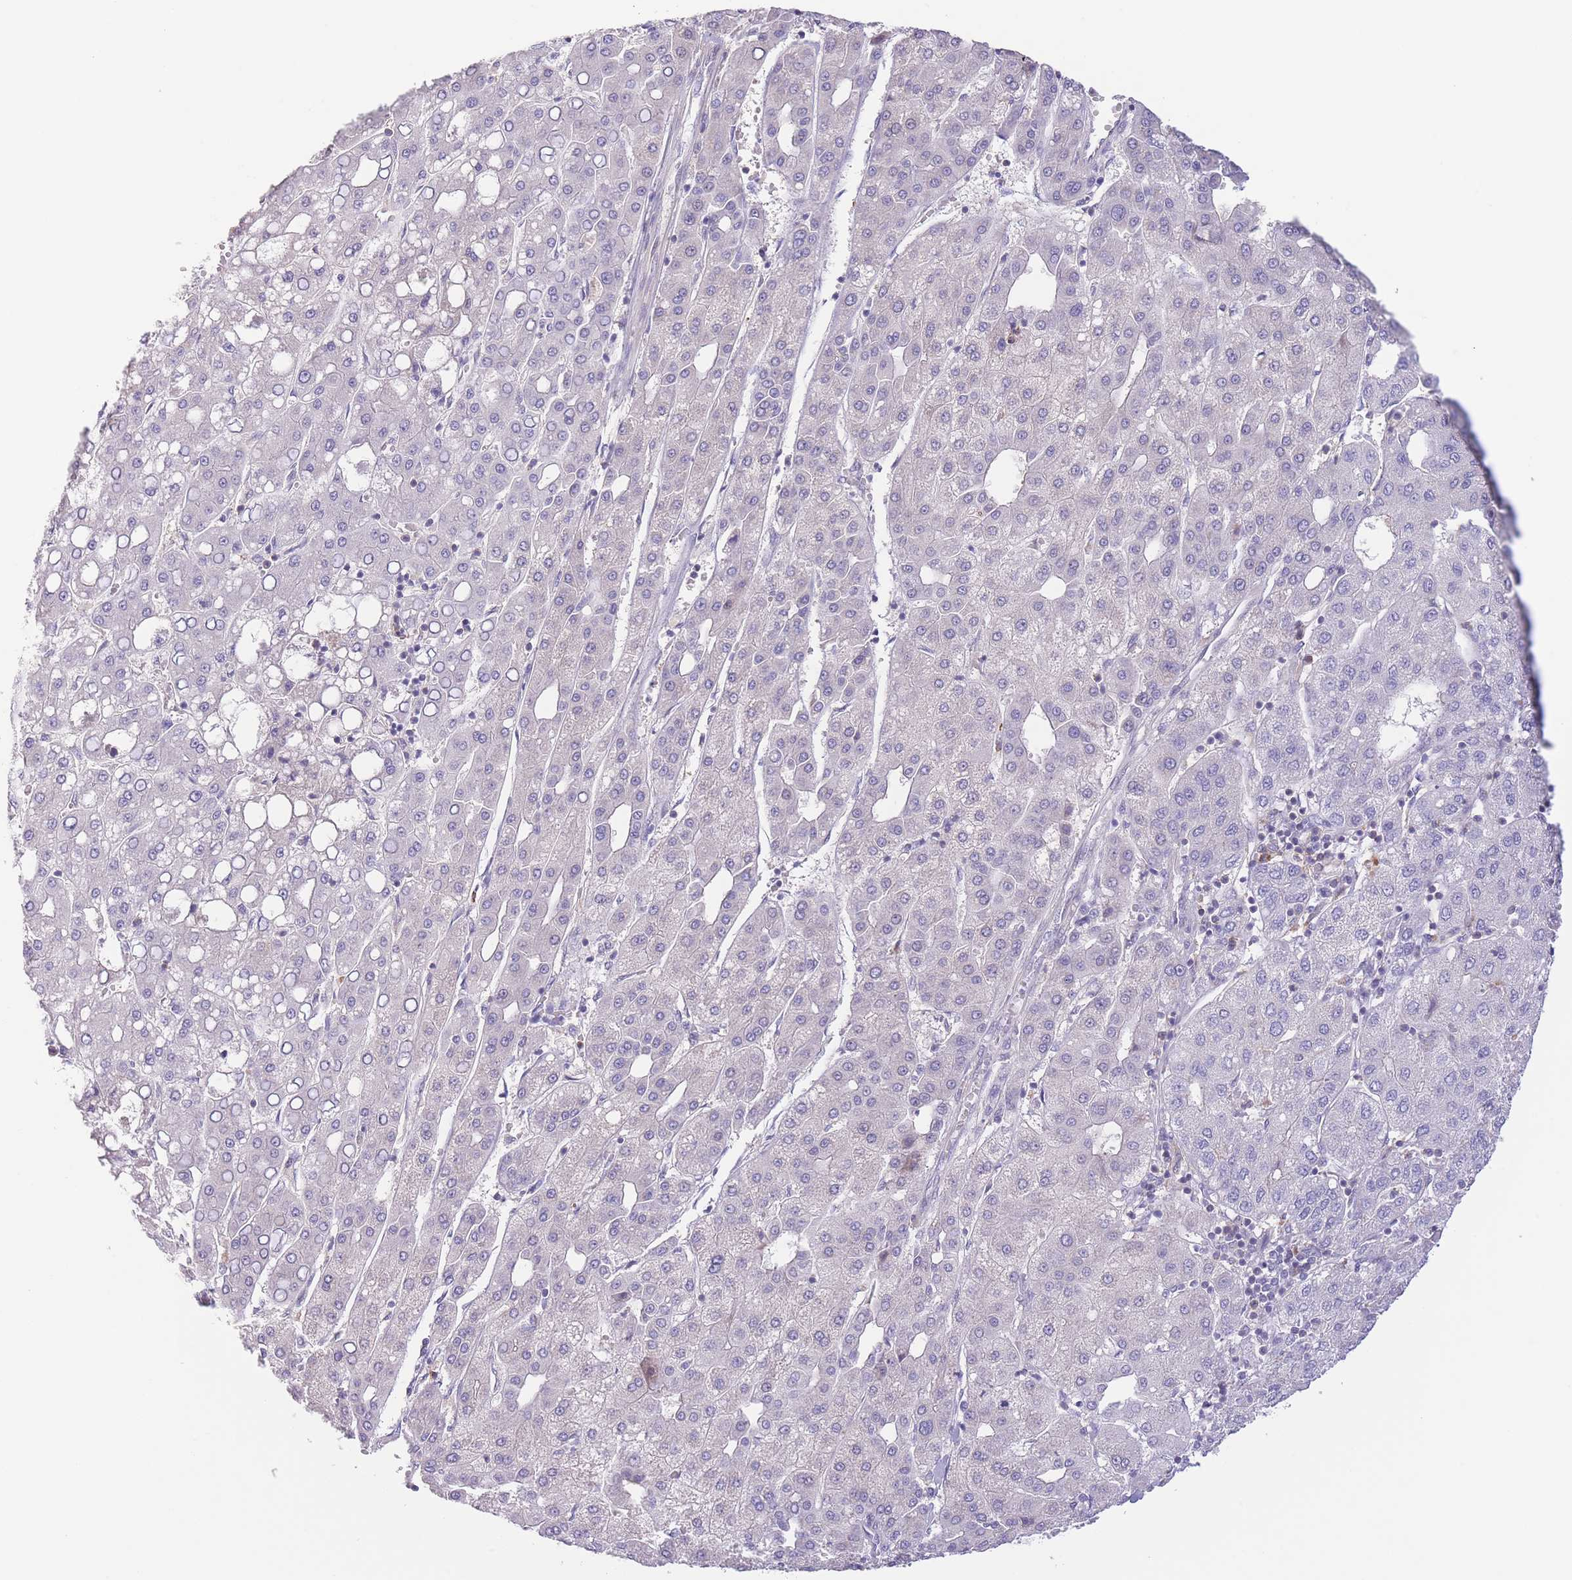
{"staining": {"intensity": "negative", "quantity": "none", "location": "none"}, "tissue": "liver cancer", "cell_type": "Tumor cells", "image_type": "cancer", "snomed": [{"axis": "morphology", "description": "Carcinoma, Hepatocellular, NOS"}, {"axis": "topography", "description": "Liver"}], "caption": "Liver cancer was stained to show a protein in brown. There is no significant expression in tumor cells. (Stains: DAB IHC with hematoxylin counter stain, Microscopy: brightfield microscopy at high magnification).", "gene": "C9orf152", "patient": {"sex": "male", "age": 65}}